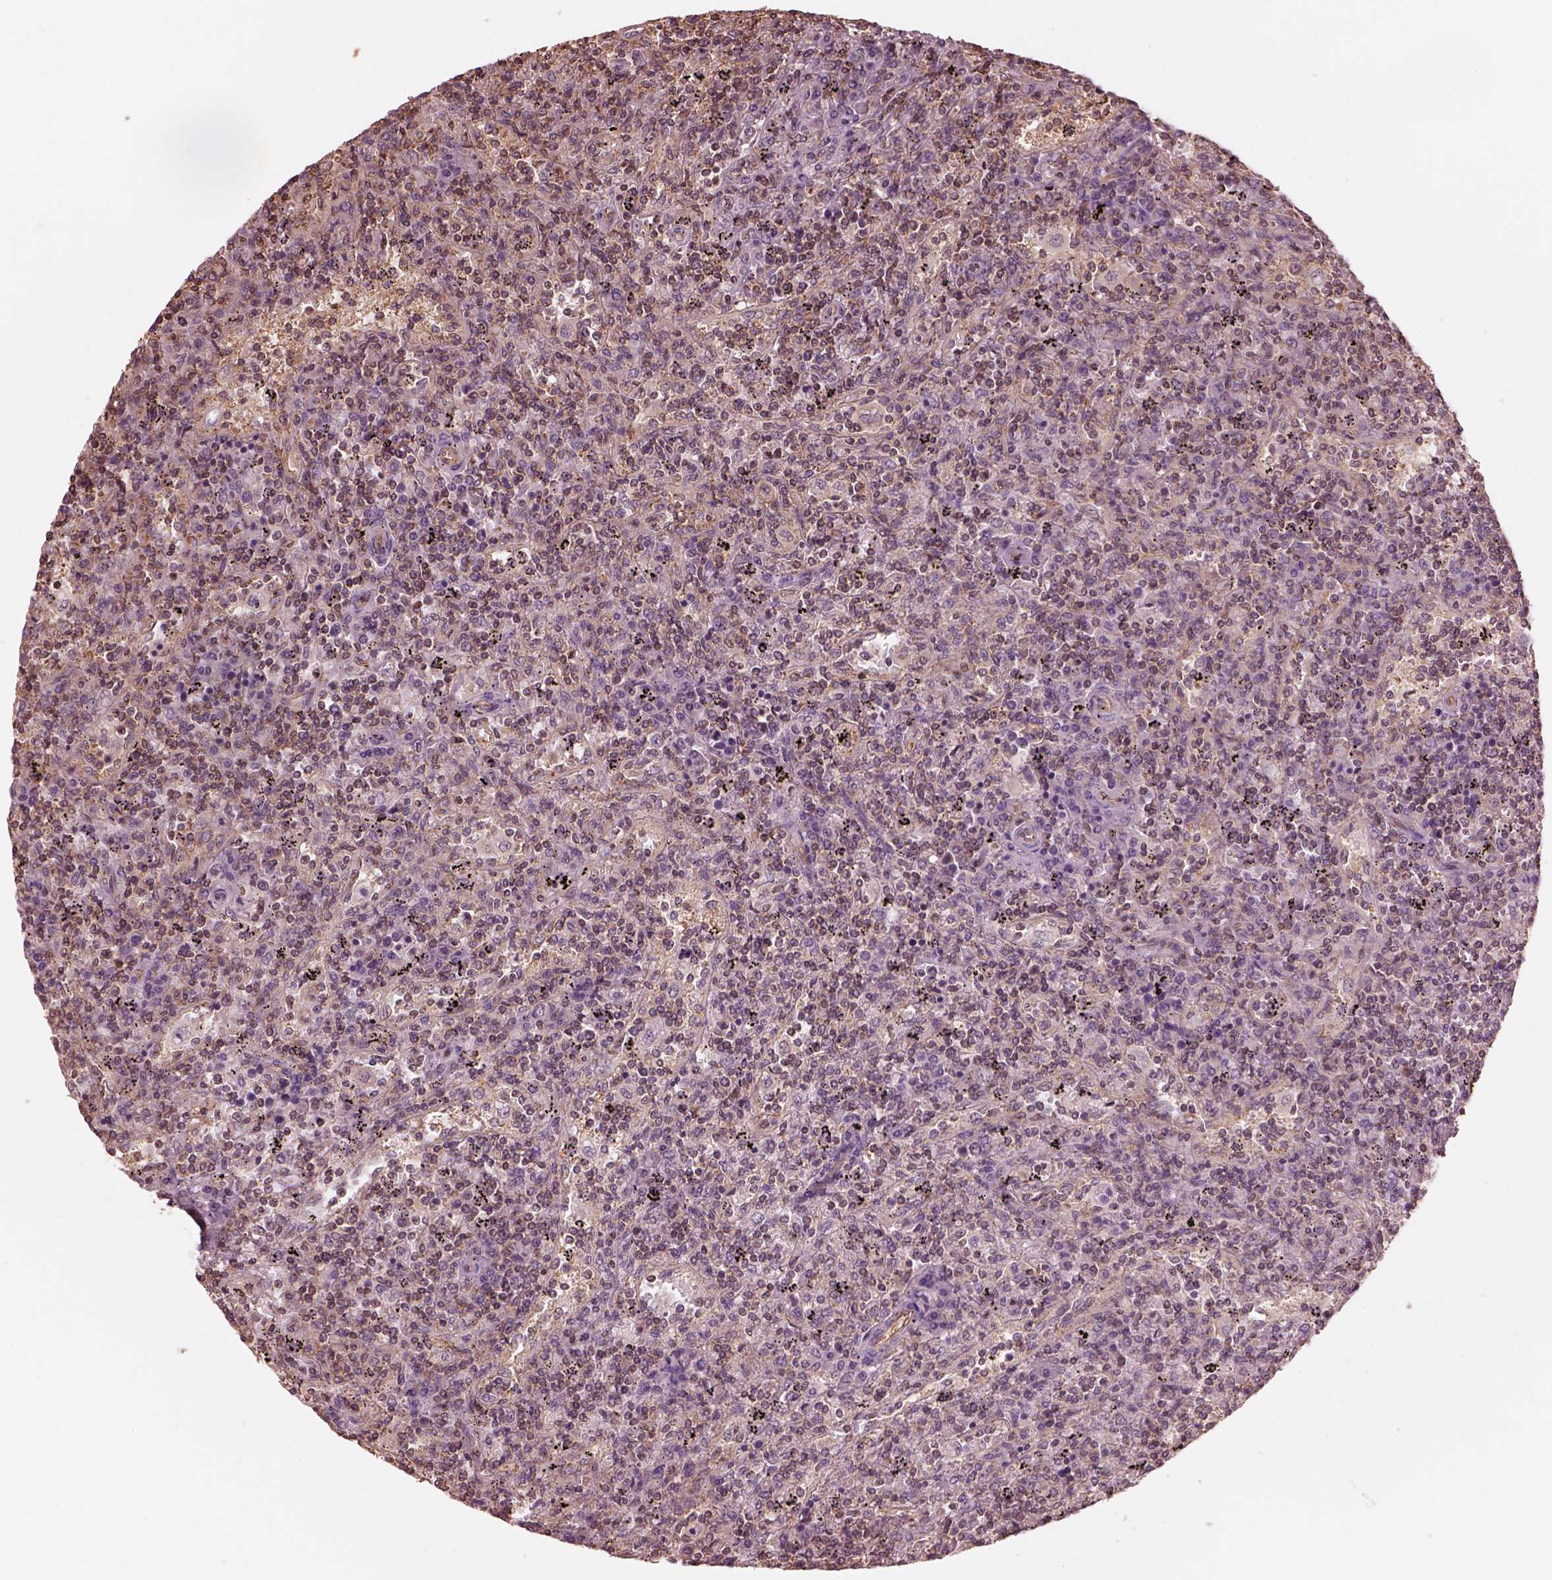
{"staining": {"intensity": "negative", "quantity": "none", "location": "none"}, "tissue": "lymphoma", "cell_type": "Tumor cells", "image_type": "cancer", "snomed": [{"axis": "morphology", "description": "Malignant lymphoma, non-Hodgkin's type, Low grade"}, {"axis": "topography", "description": "Spleen"}], "caption": "The micrograph reveals no significant staining in tumor cells of low-grade malignant lymphoma, non-Hodgkin's type.", "gene": "STK33", "patient": {"sex": "male", "age": 62}}